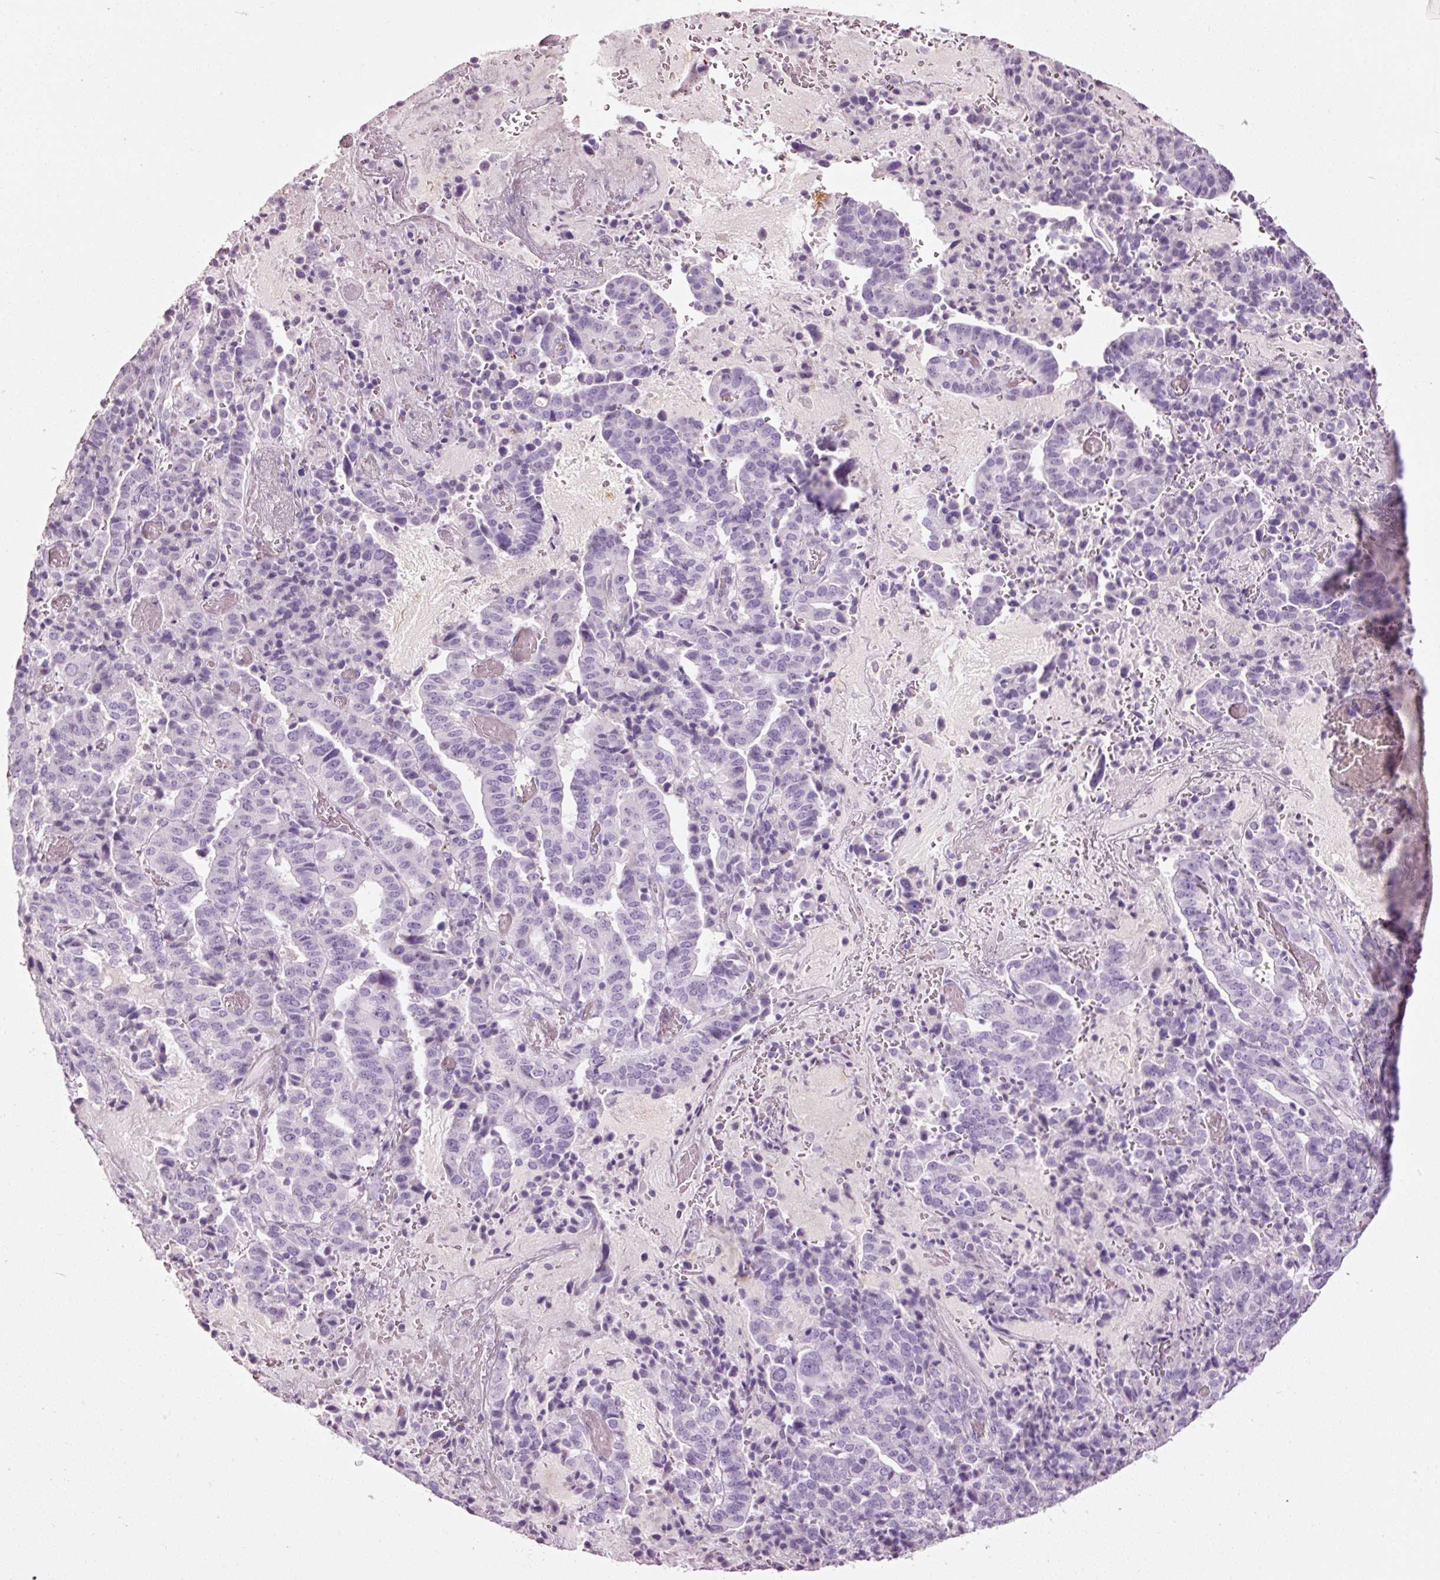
{"staining": {"intensity": "negative", "quantity": "none", "location": "none"}, "tissue": "stomach cancer", "cell_type": "Tumor cells", "image_type": "cancer", "snomed": [{"axis": "morphology", "description": "Adenocarcinoma, NOS"}, {"axis": "topography", "description": "Stomach"}], "caption": "High magnification brightfield microscopy of stomach cancer stained with DAB (brown) and counterstained with hematoxylin (blue): tumor cells show no significant expression. (Immunohistochemistry (ihc), brightfield microscopy, high magnification).", "gene": "MUC5AC", "patient": {"sex": "male", "age": 48}}